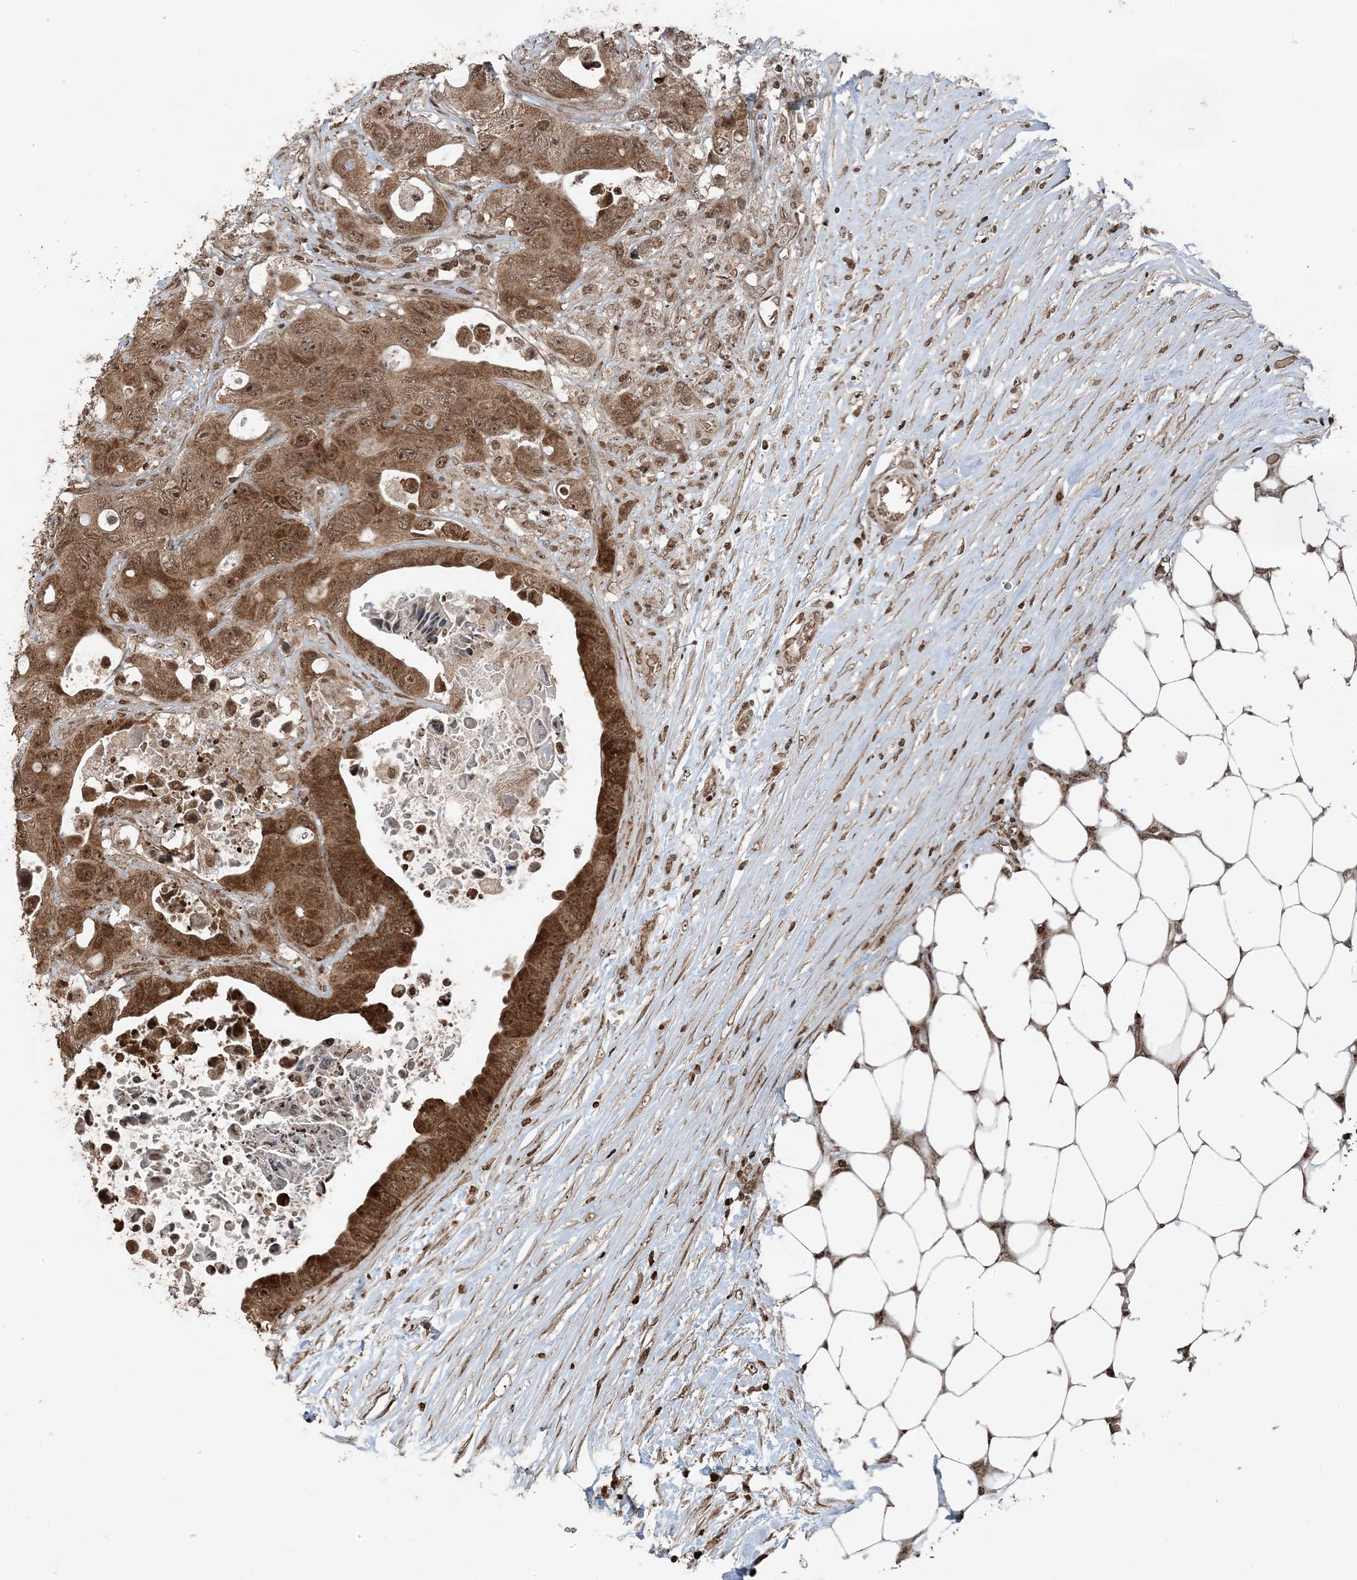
{"staining": {"intensity": "moderate", "quantity": ">75%", "location": "cytoplasmic/membranous,nuclear"}, "tissue": "colorectal cancer", "cell_type": "Tumor cells", "image_type": "cancer", "snomed": [{"axis": "morphology", "description": "Adenocarcinoma, NOS"}, {"axis": "topography", "description": "Colon"}], "caption": "The photomicrograph exhibits a brown stain indicating the presence of a protein in the cytoplasmic/membranous and nuclear of tumor cells in colorectal cancer.", "gene": "ZFAND2B", "patient": {"sex": "female", "age": 46}}